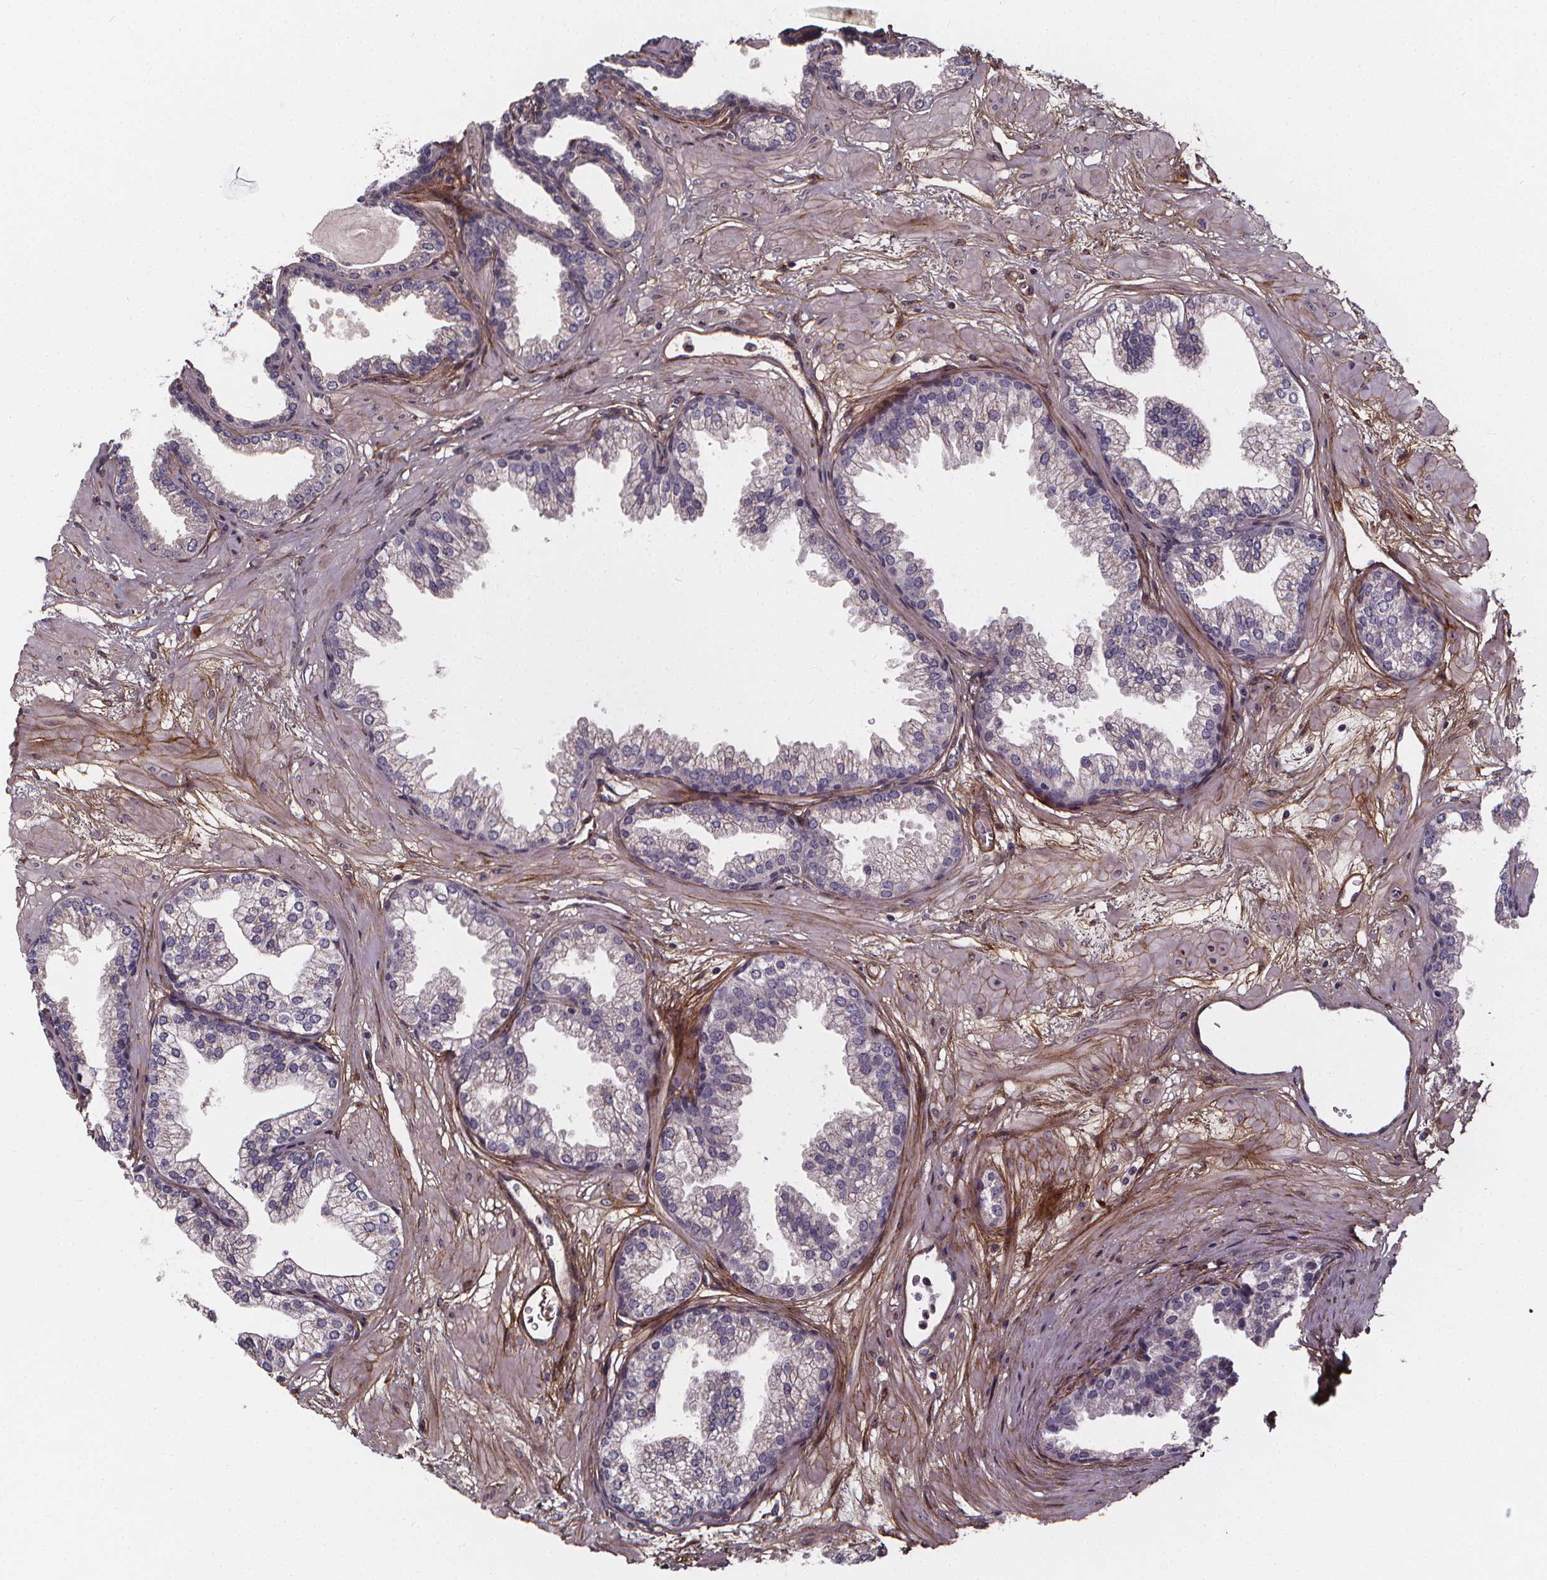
{"staining": {"intensity": "negative", "quantity": "none", "location": "none"}, "tissue": "prostate", "cell_type": "Glandular cells", "image_type": "normal", "snomed": [{"axis": "morphology", "description": "Normal tissue, NOS"}, {"axis": "topography", "description": "Prostate"}], "caption": "Immunohistochemical staining of normal human prostate shows no significant positivity in glandular cells.", "gene": "AEBP1", "patient": {"sex": "male", "age": 37}}